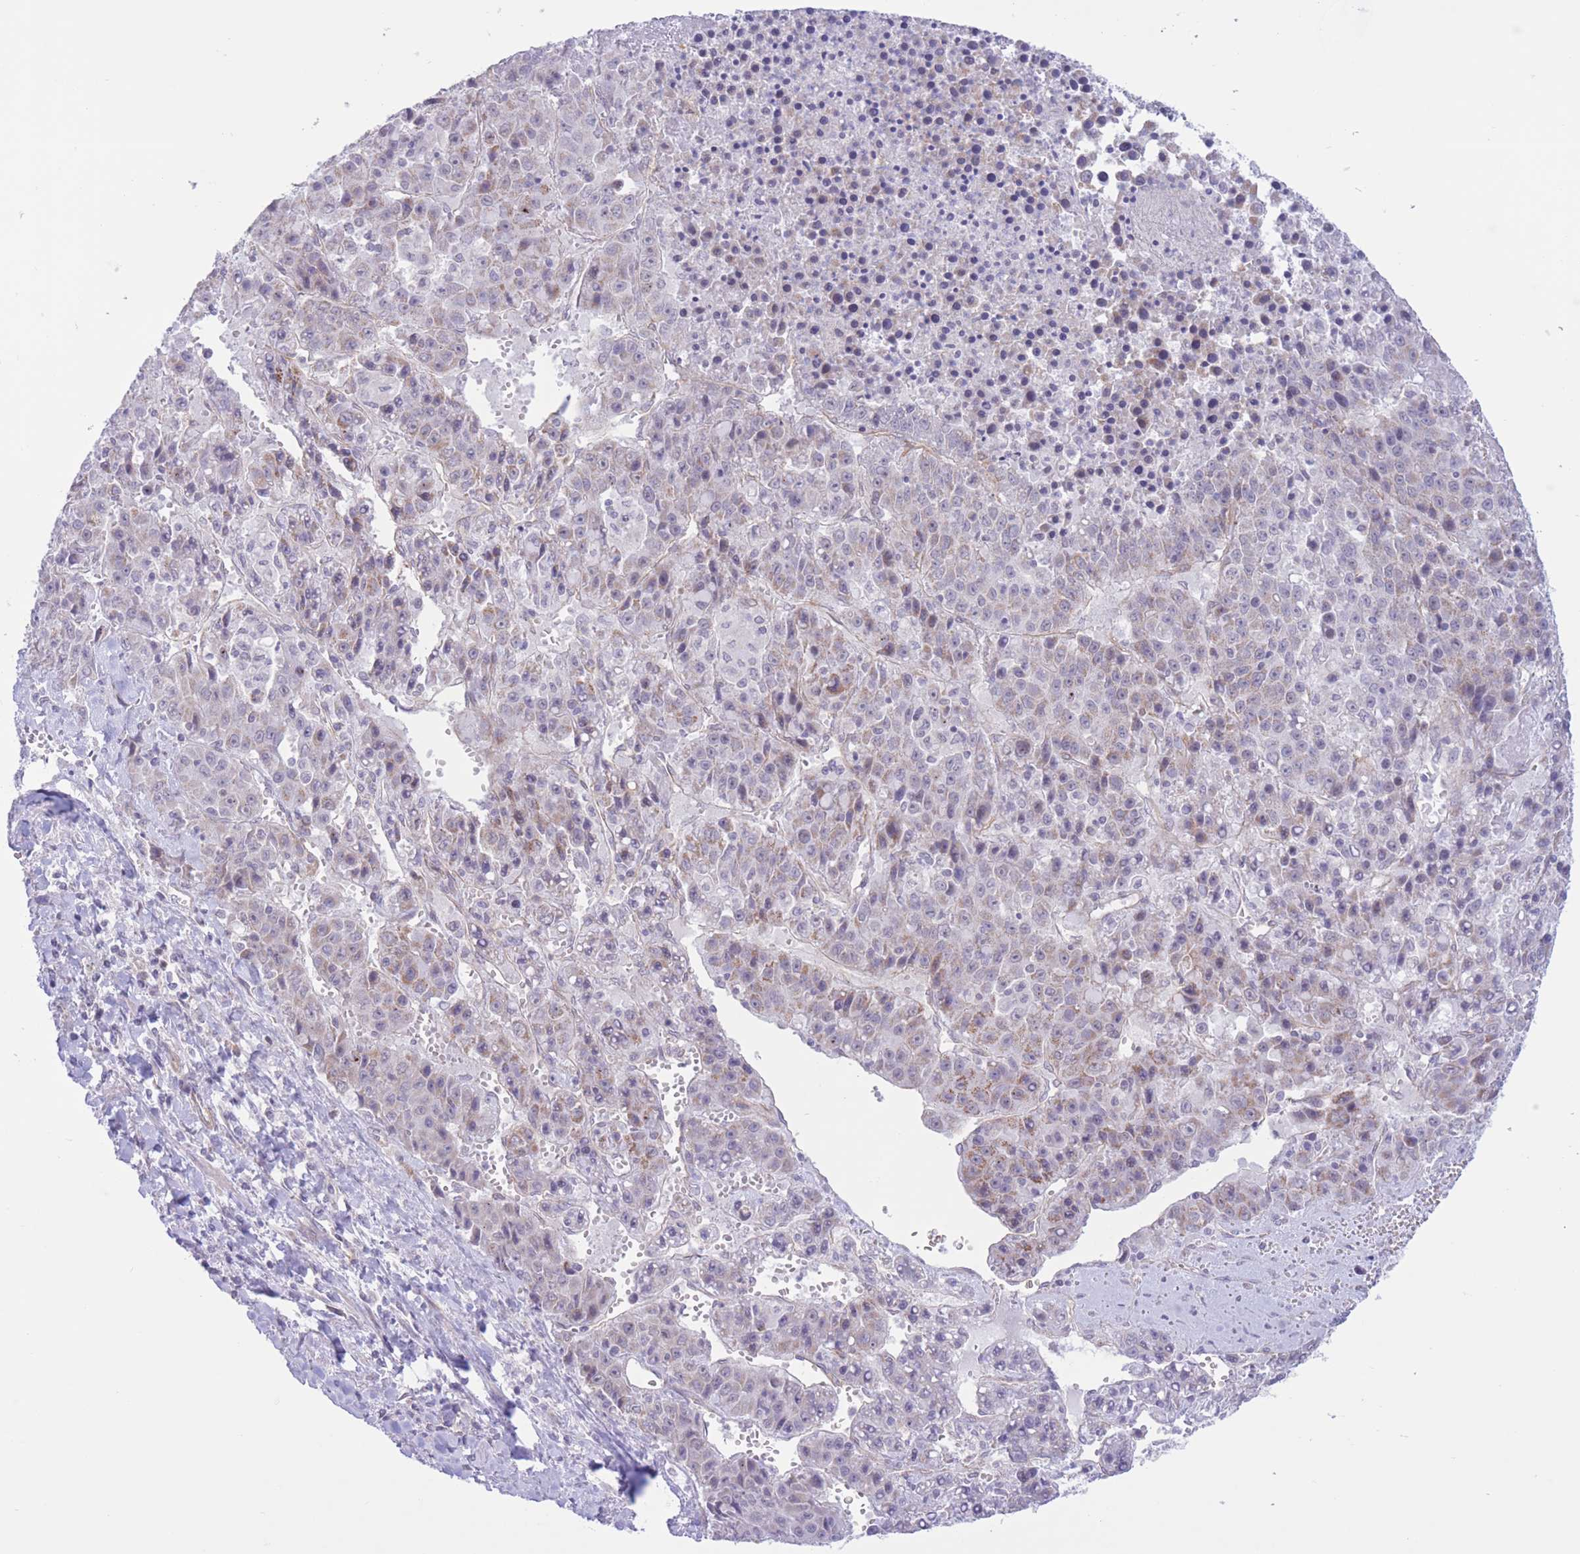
{"staining": {"intensity": "weak", "quantity": "25%-75%", "location": "cytoplasmic/membranous"}, "tissue": "liver cancer", "cell_type": "Tumor cells", "image_type": "cancer", "snomed": [{"axis": "morphology", "description": "Carcinoma, Hepatocellular, NOS"}, {"axis": "topography", "description": "Liver"}], "caption": "An image of human liver cancer stained for a protein exhibits weak cytoplasmic/membranous brown staining in tumor cells. The staining was performed using DAB (3,3'-diaminobenzidine), with brown indicating positive protein expression. Nuclei are stained blue with hematoxylin.", "gene": "MRPS31", "patient": {"sex": "female", "age": 53}}